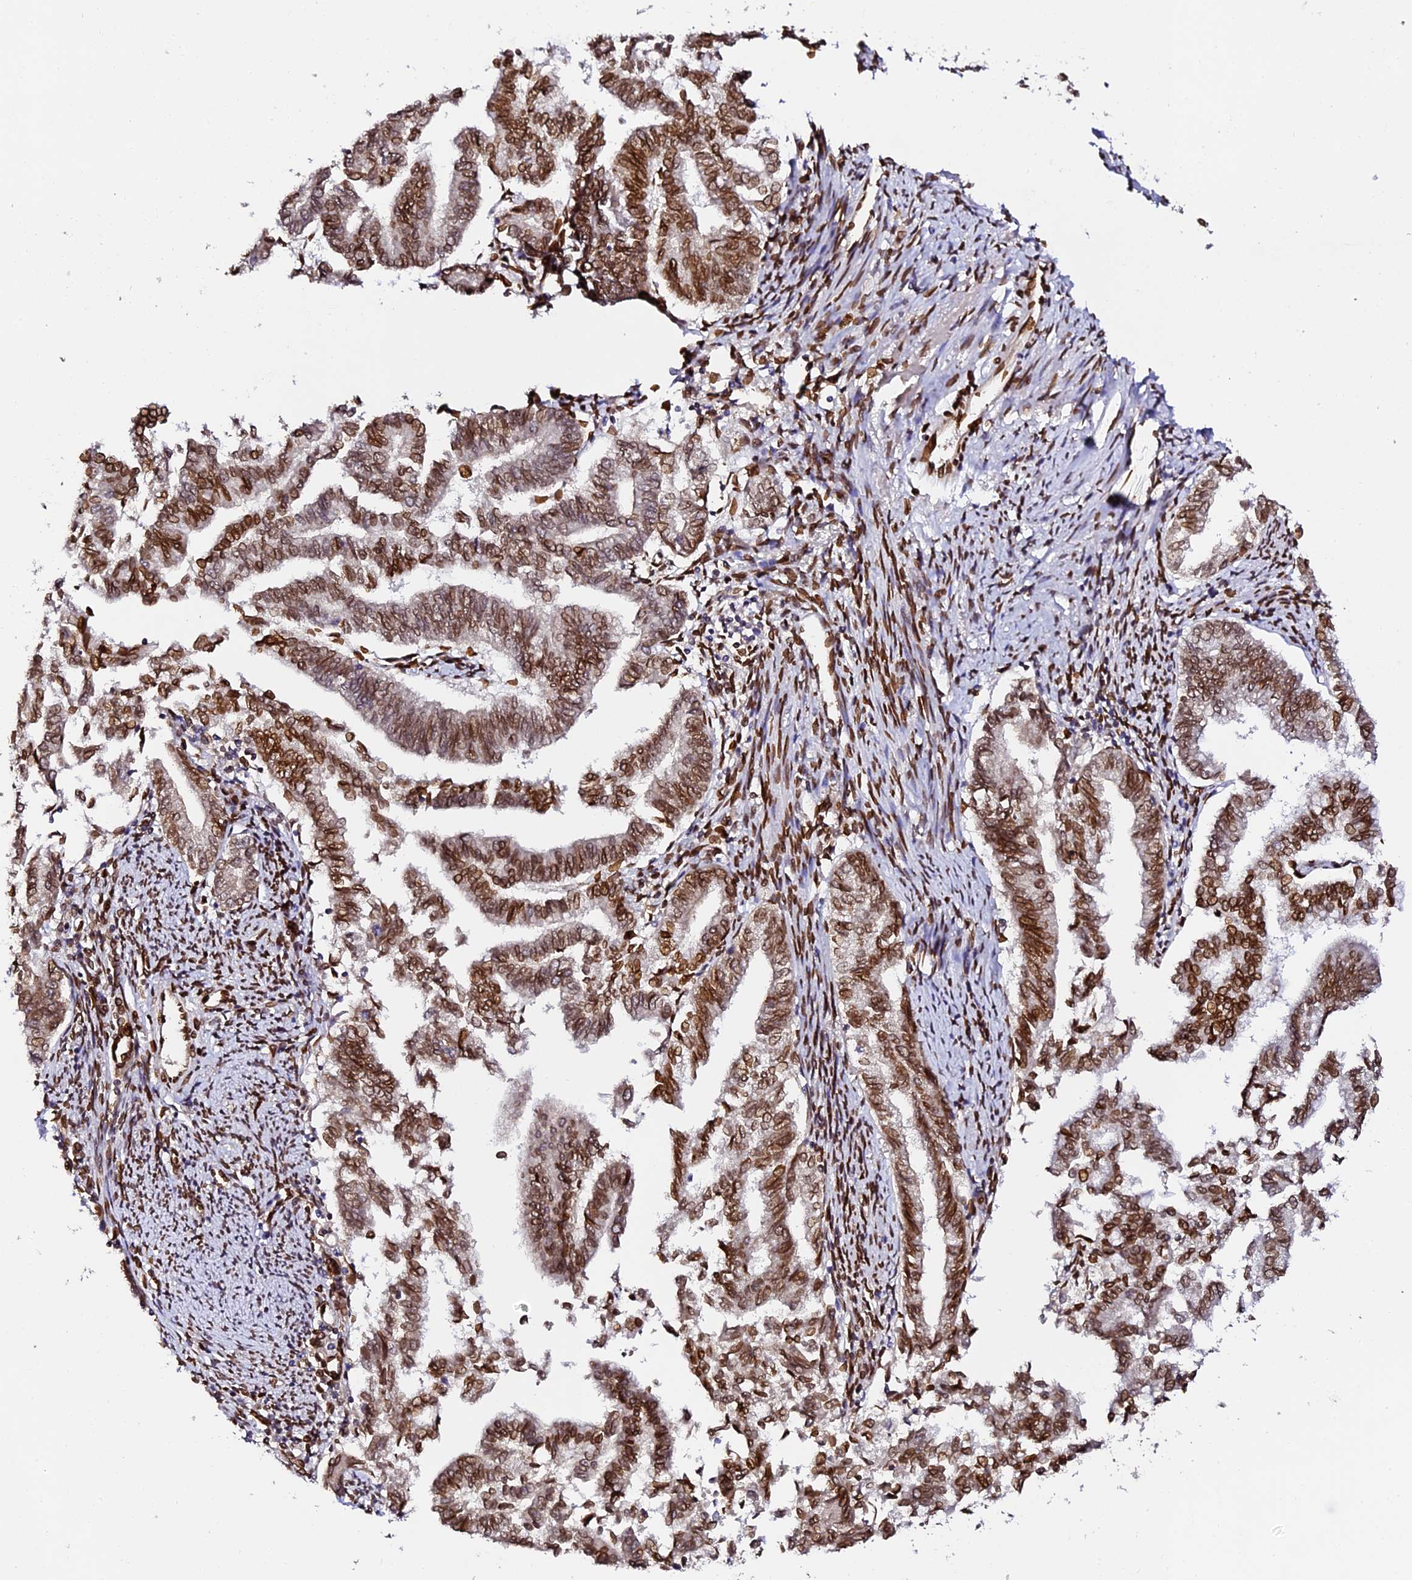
{"staining": {"intensity": "strong", "quantity": ">75%", "location": "cytoplasmic/membranous,nuclear"}, "tissue": "endometrial cancer", "cell_type": "Tumor cells", "image_type": "cancer", "snomed": [{"axis": "morphology", "description": "Adenocarcinoma, NOS"}, {"axis": "topography", "description": "Endometrium"}], "caption": "Immunohistochemical staining of endometrial cancer (adenocarcinoma) exhibits high levels of strong cytoplasmic/membranous and nuclear protein positivity in approximately >75% of tumor cells. Immunohistochemistry (ihc) stains the protein of interest in brown and the nuclei are stained blue.", "gene": "ANAPC5", "patient": {"sex": "female", "age": 79}}